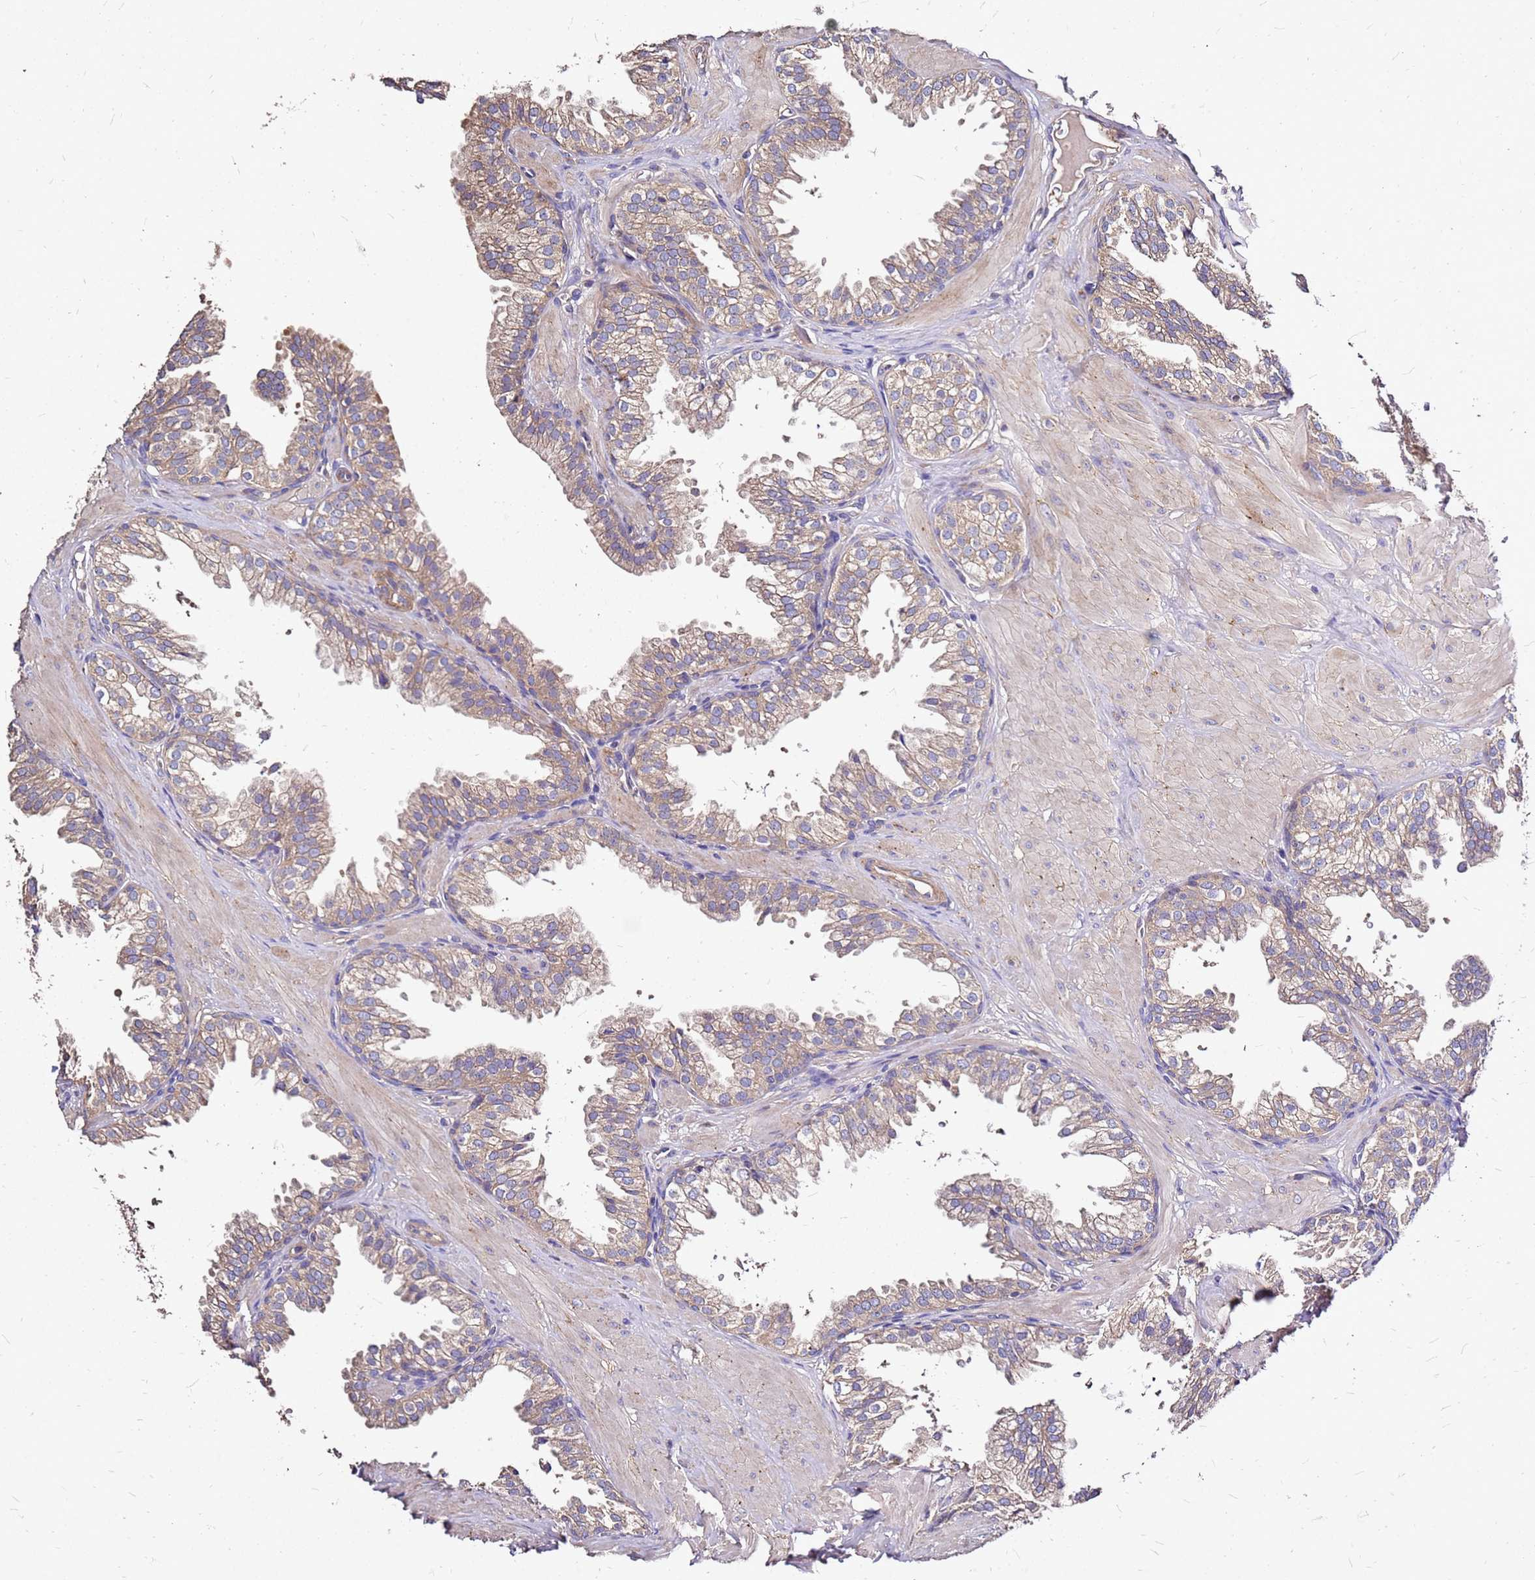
{"staining": {"intensity": "weak", "quantity": ">75%", "location": "cytoplasmic/membranous"}, "tissue": "prostate", "cell_type": "Glandular cells", "image_type": "normal", "snomed": [{"axis": "morphology", "description": "Normal tissue, NOS"}, {"axis": "topography", "description": "Prostate"}, {"axis": "topography", "description": "Peripheral nerve tissue"}], "caption": "Prostate stained for a protein (brown) displays weak cytoplasmic/membranous positive staining in approximately >75% of glandular cells.", "gene": "EXD3", "patient": {"sex": "male", "age": 55}}